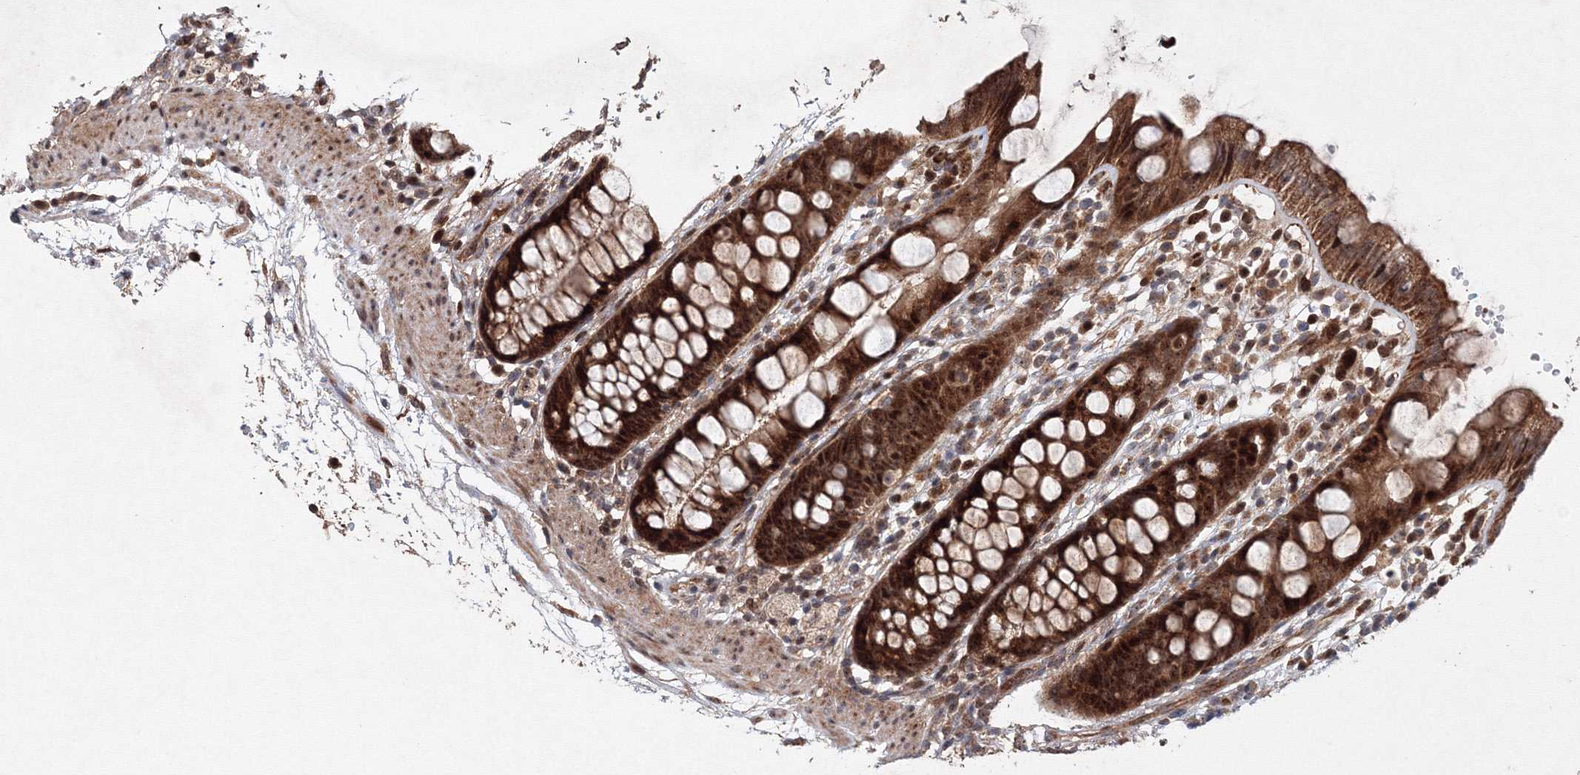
{"staining": {"intensity": "strong", "quantity": ">75%", "location": "cytoplasmic/membranous,nuclear"}, "tissue": "rectum", "cell_type": "Glandular cells", "image_type": "normal", "snomed": [{"axis": "morphology", "description": "Normal tissue, NOS"}, {"axis": "topography", "description": "Rectum"}], "caption": "Immunohistochemistry (IHC) histopathology image of benign rectum stained for a protein (brown), which demonstrates high levels of strong cytoplasmic/membranous,nuclear expression in approximately >75% of glandular cells.", "gene": "ANKAR", "patient": {"sex": "female", "age": 65}}